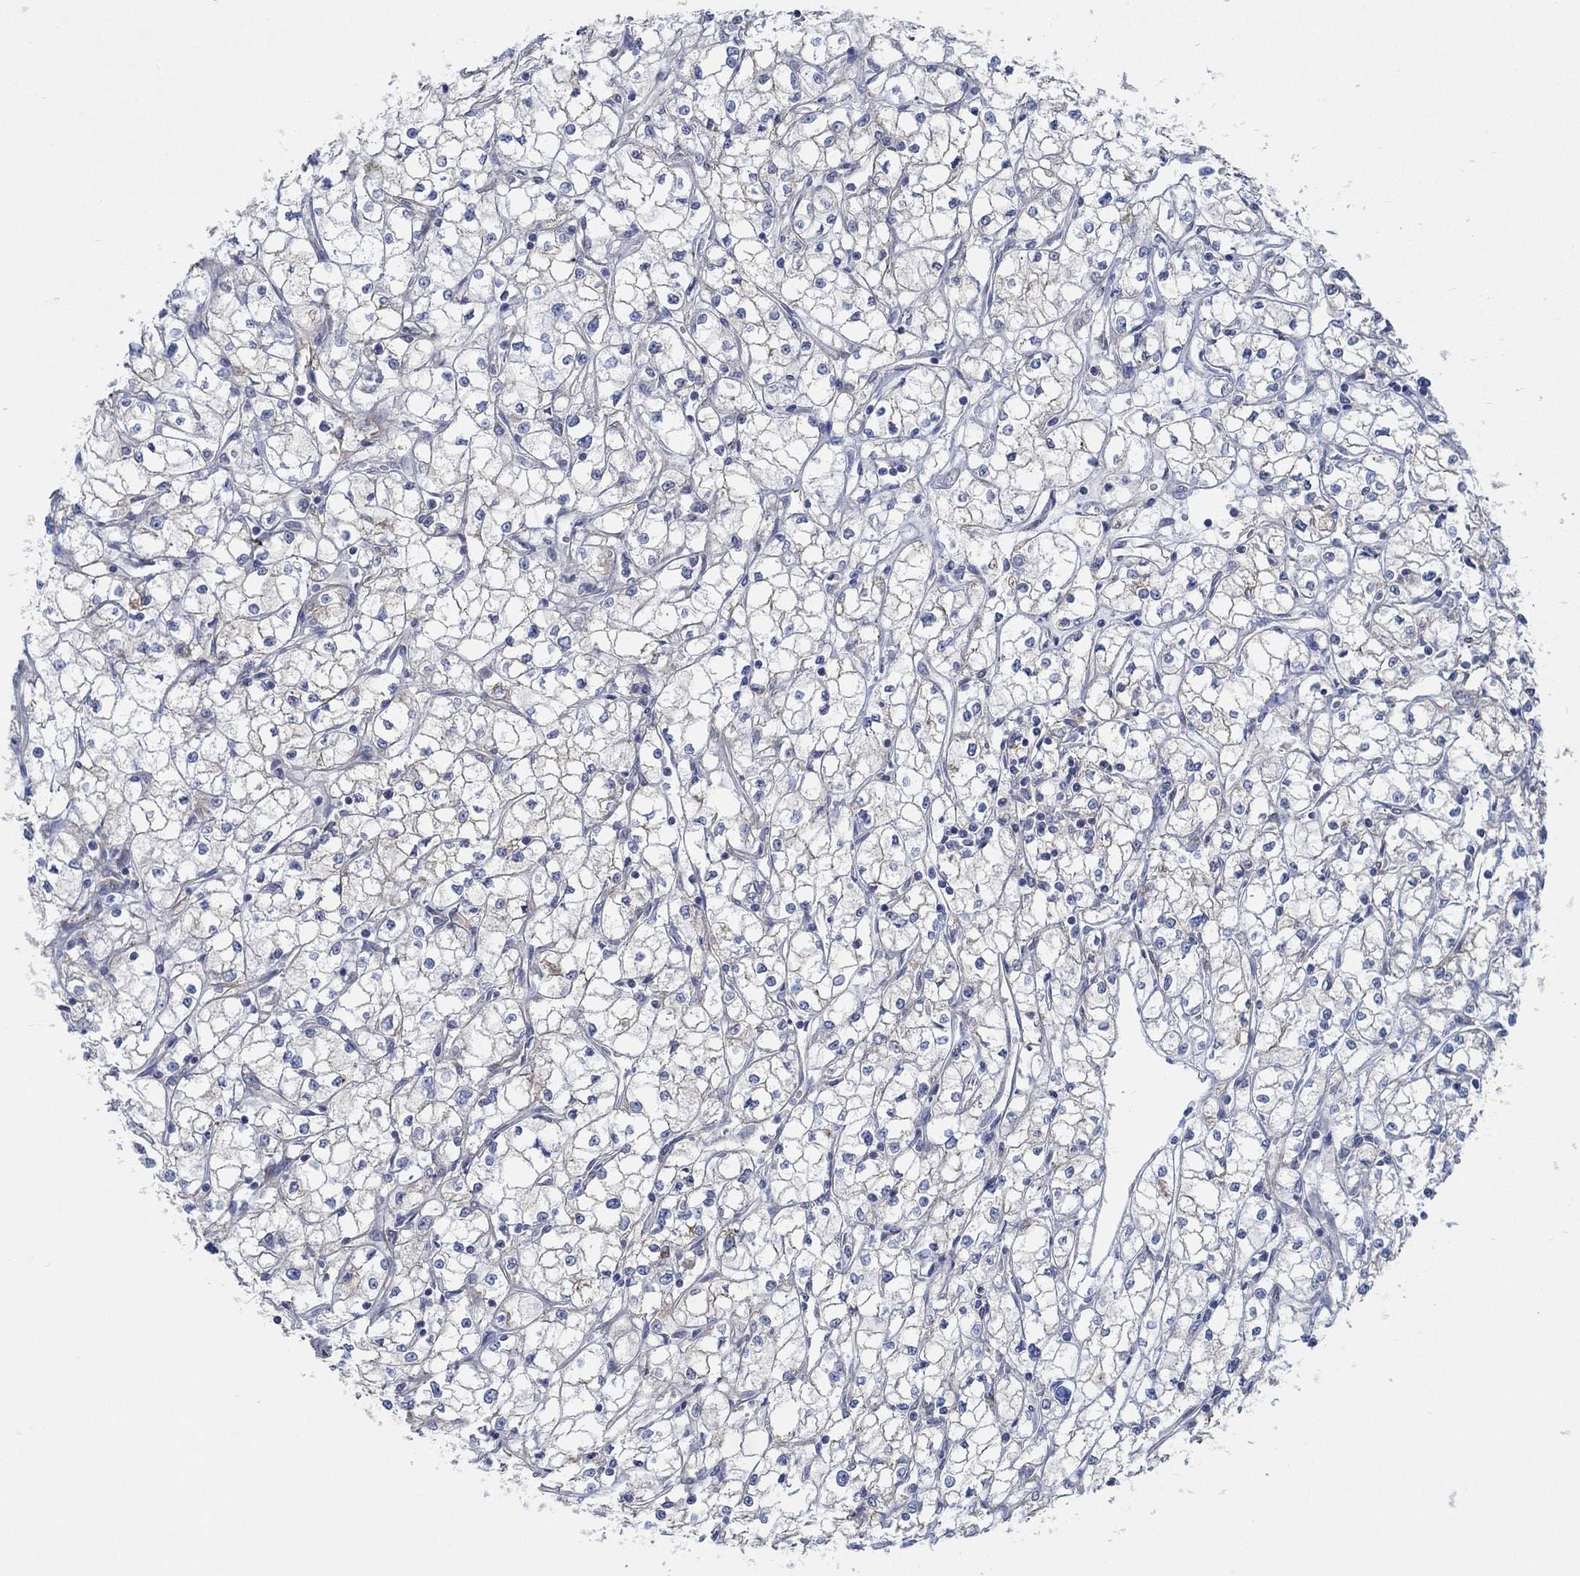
{"staining": {"intensity": "negative", "quantity": "none", "location": "none"}, "tissue": "renal cancer", "cell_type": "Tumor cells", "image_type": "cancer", "snomed": [{"axis": "morphology", "description": "Adenocarcinoma, NOS"}, {"axis": "topography", "description": "Kidney"}], "caption": "Renal cancer stained for a protein using IHC demonstrates no expression tumor cells.", "gene": "SPAG9", "patient": {"sex": "male", "age": 67}}